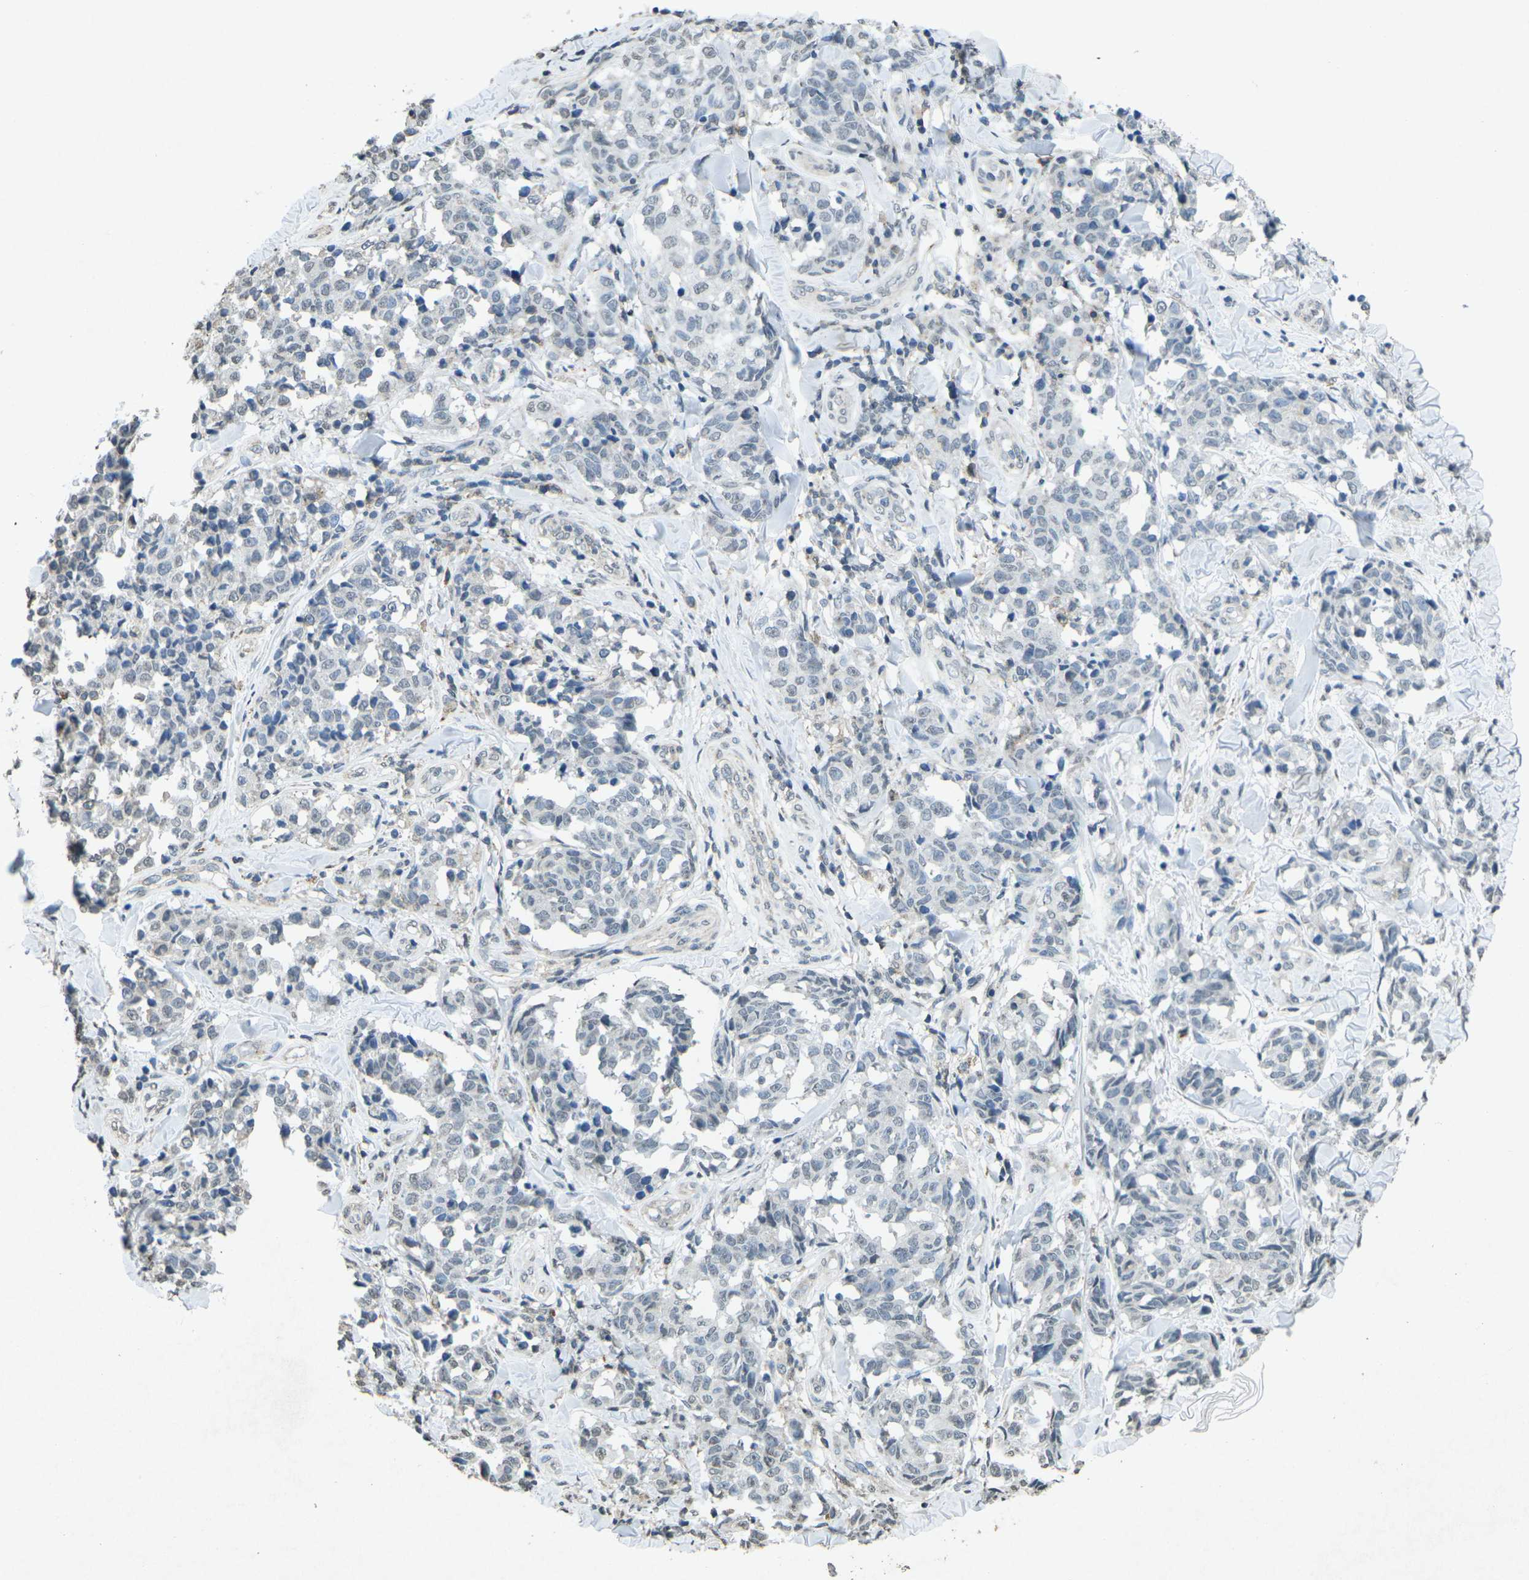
{"staining": {"intensity": "negative", "quantity": "none", "location": "none"}, "tissue": "melanoma", "cell_type": "Tumor cells", "image_type": "cancer", "snomed": [{"axis": "morphology", "description": "Malignant melanoma, NOS"}, {"axis": "topography", "description": "Skin"}], "caption": "IHC micrograph of neoplastic tissue: malignant melanoma stained with DAB (3,3'-diaminobenzidine) shows no significant protein positivity in tumor cells.", "gene": "TFR2", "patient": {"sex": "female", "age": 64}}